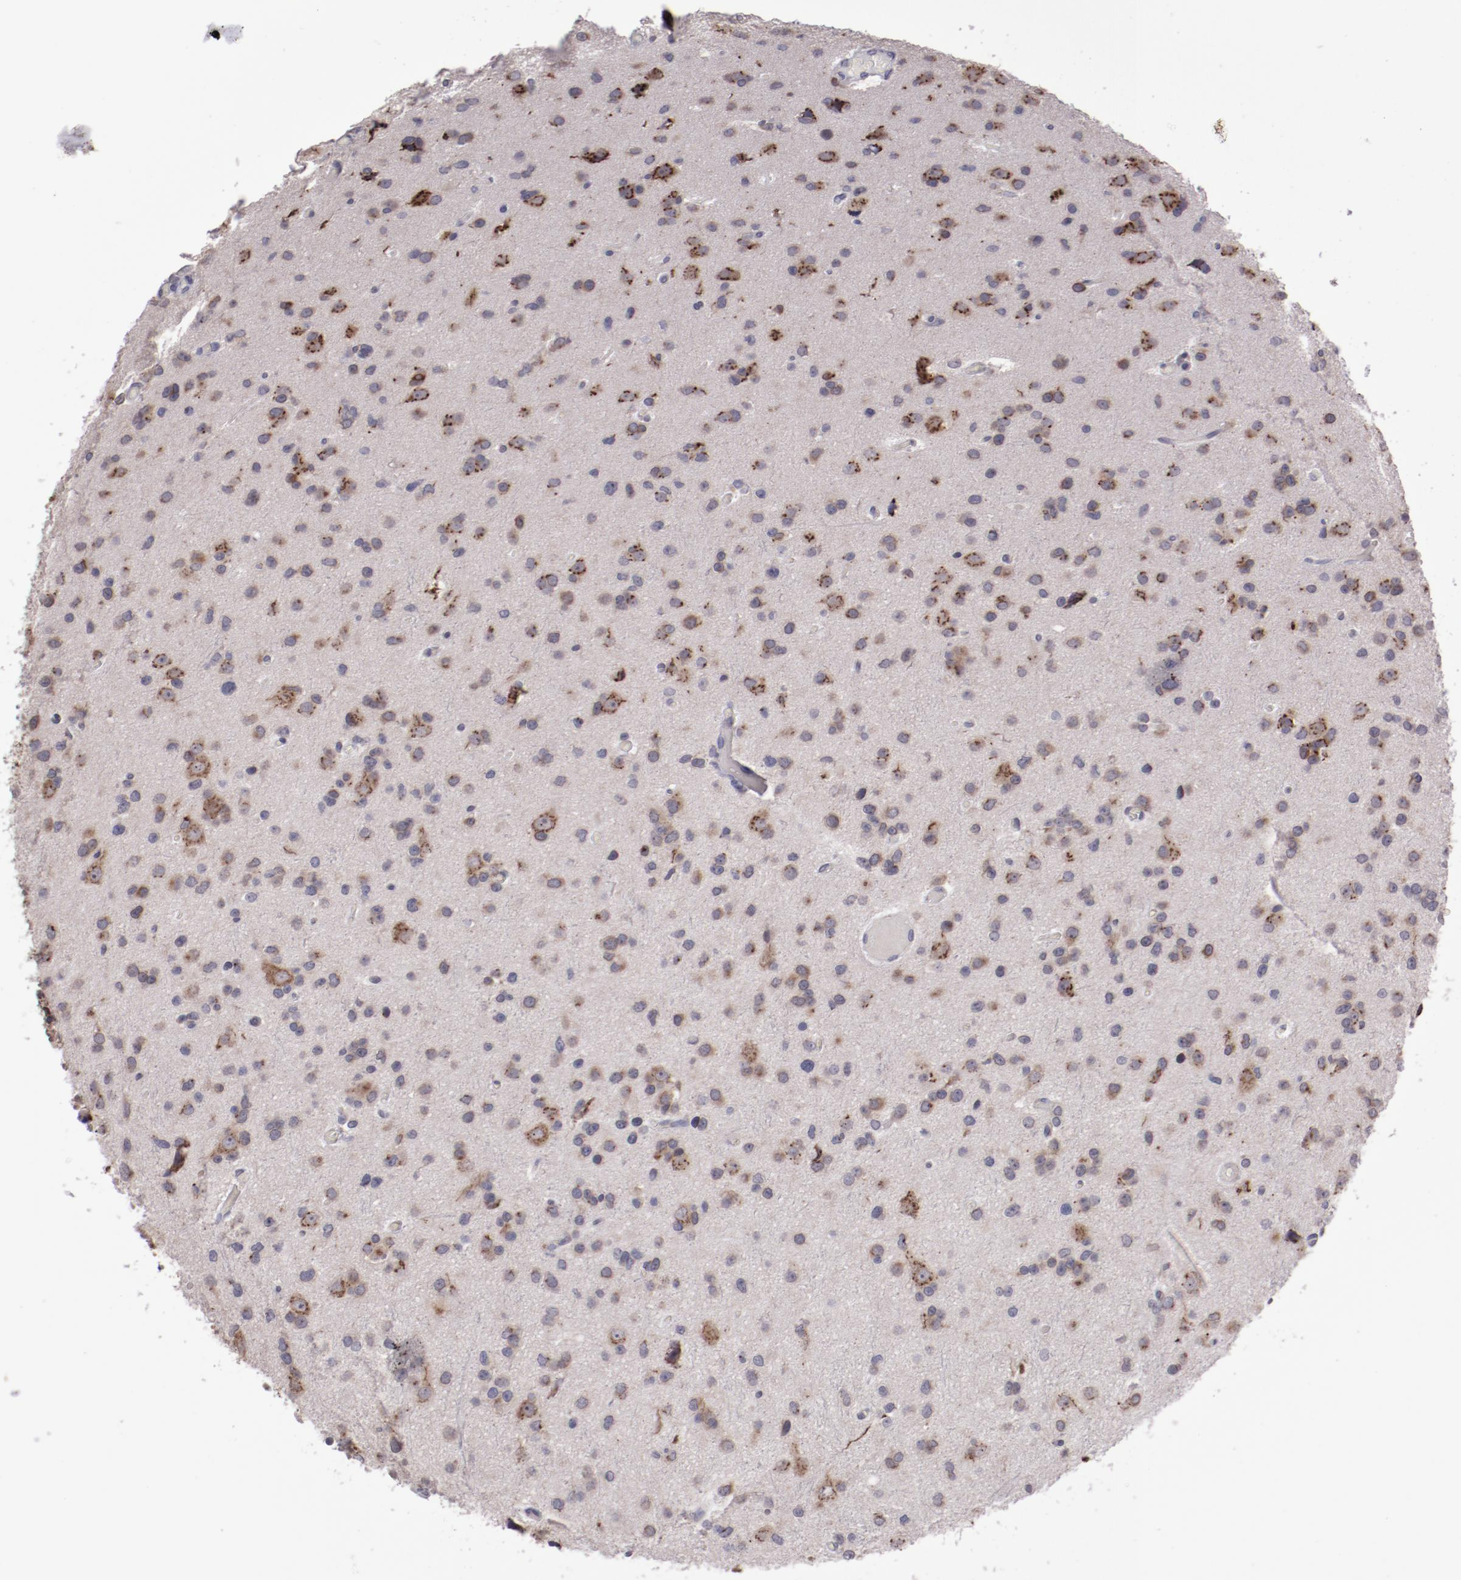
{"staining": {"intensity": "weak", "quantity": "25%-75%", "location": "cytoplasmic/membranous"}, "tissue": "glioma", "cell_type": "Tumor cells", "image_type": "cancer", "snomed": [{"axis": "morphology", "description": "Glioma, malignant, Low grade"}, {"axis": "topography", "description": "Brain"}], "caption": "Protein analysis of glioma tissue shows weak cytoplasmic/membranous expression in about 25%-75% of tumor cells.", "gene": "IL12A", "patient": {"sex": "male", "age": 42}}